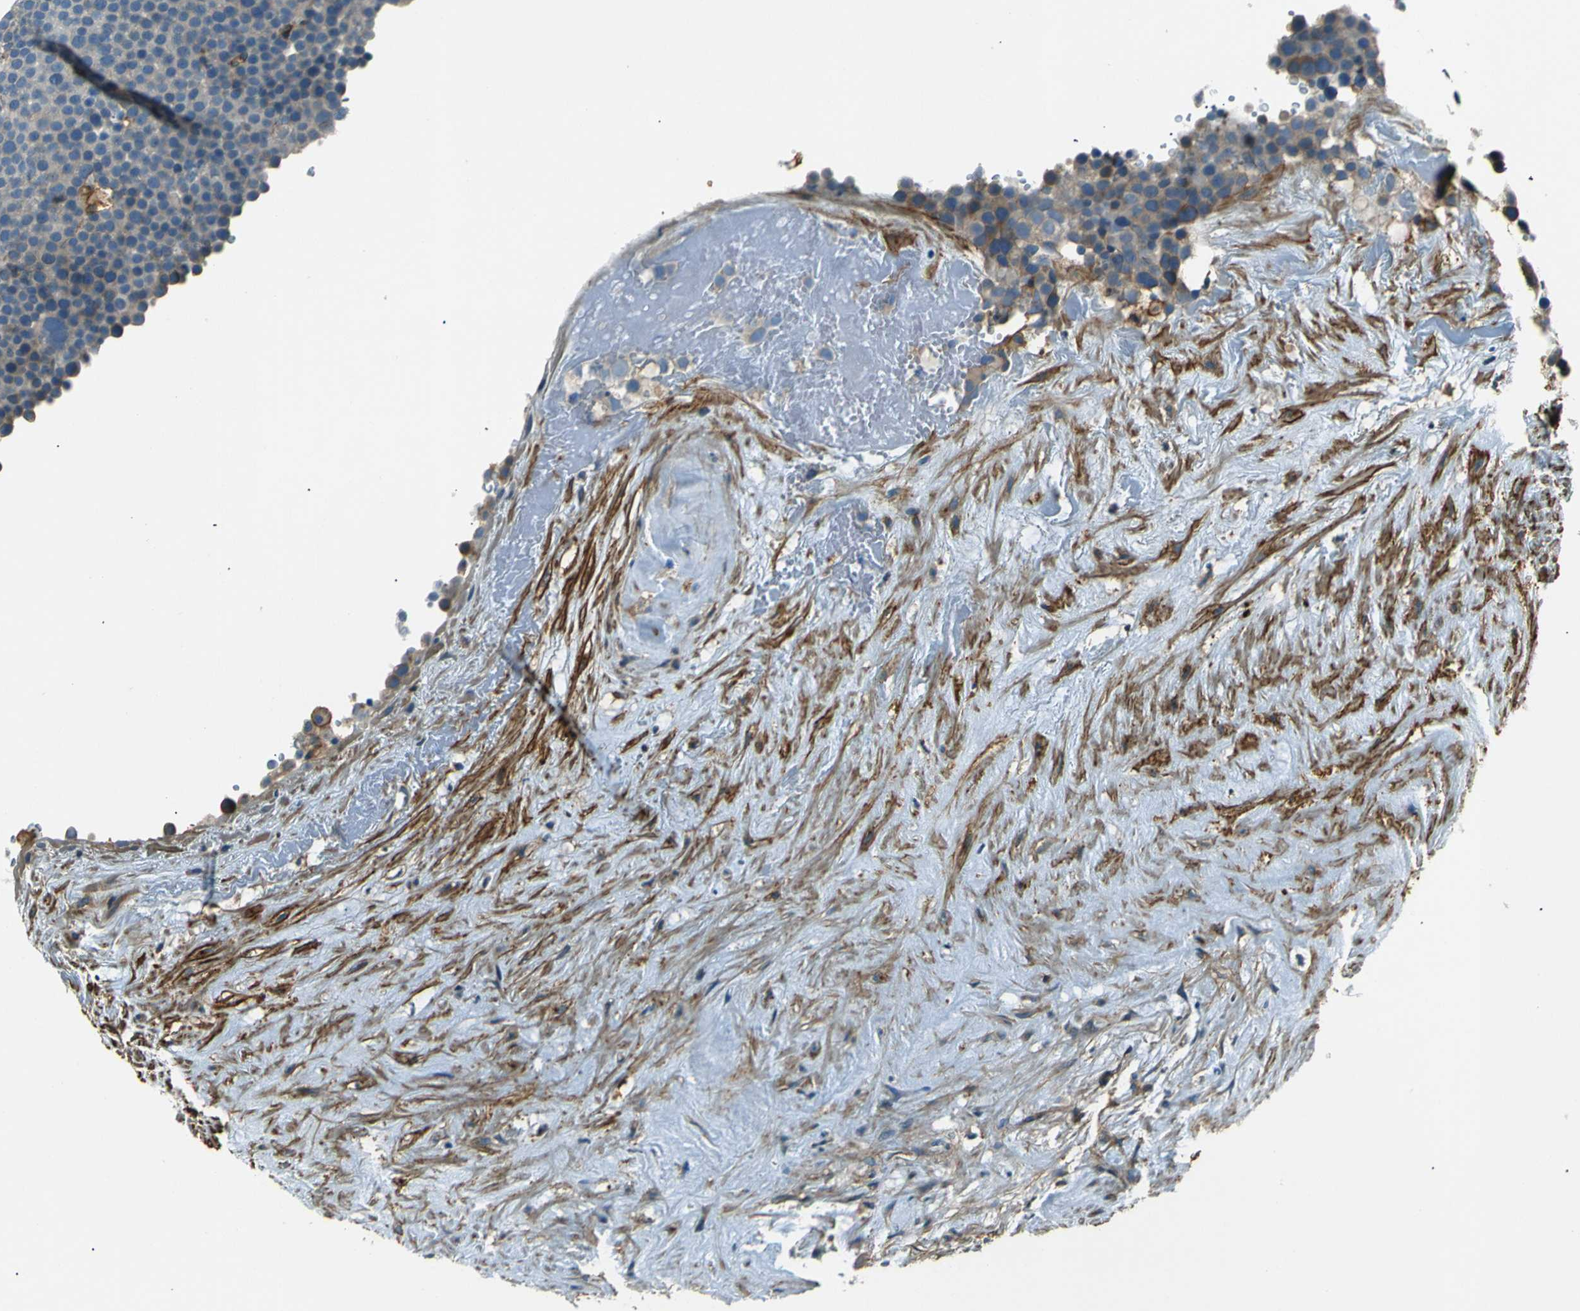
{"staining": {"intensity": "negative", "quantity": "none", "location": "none"}, "tissue": "testis cancer", "cell_type": "Tumor cells", "image_type": "cancer", "snomed": [{"axis": "morphology", "description": "Seminoma, NOS"}, {"axis": "topography", "description": "Testis"}], "caption": "IHC micrograph of testis cancer (seminoma) stained for a protein (brown), which displays no positivity in tumor cells.", "gene": "ENTPD1", "patient": {"sex": "male", "age": 71}}